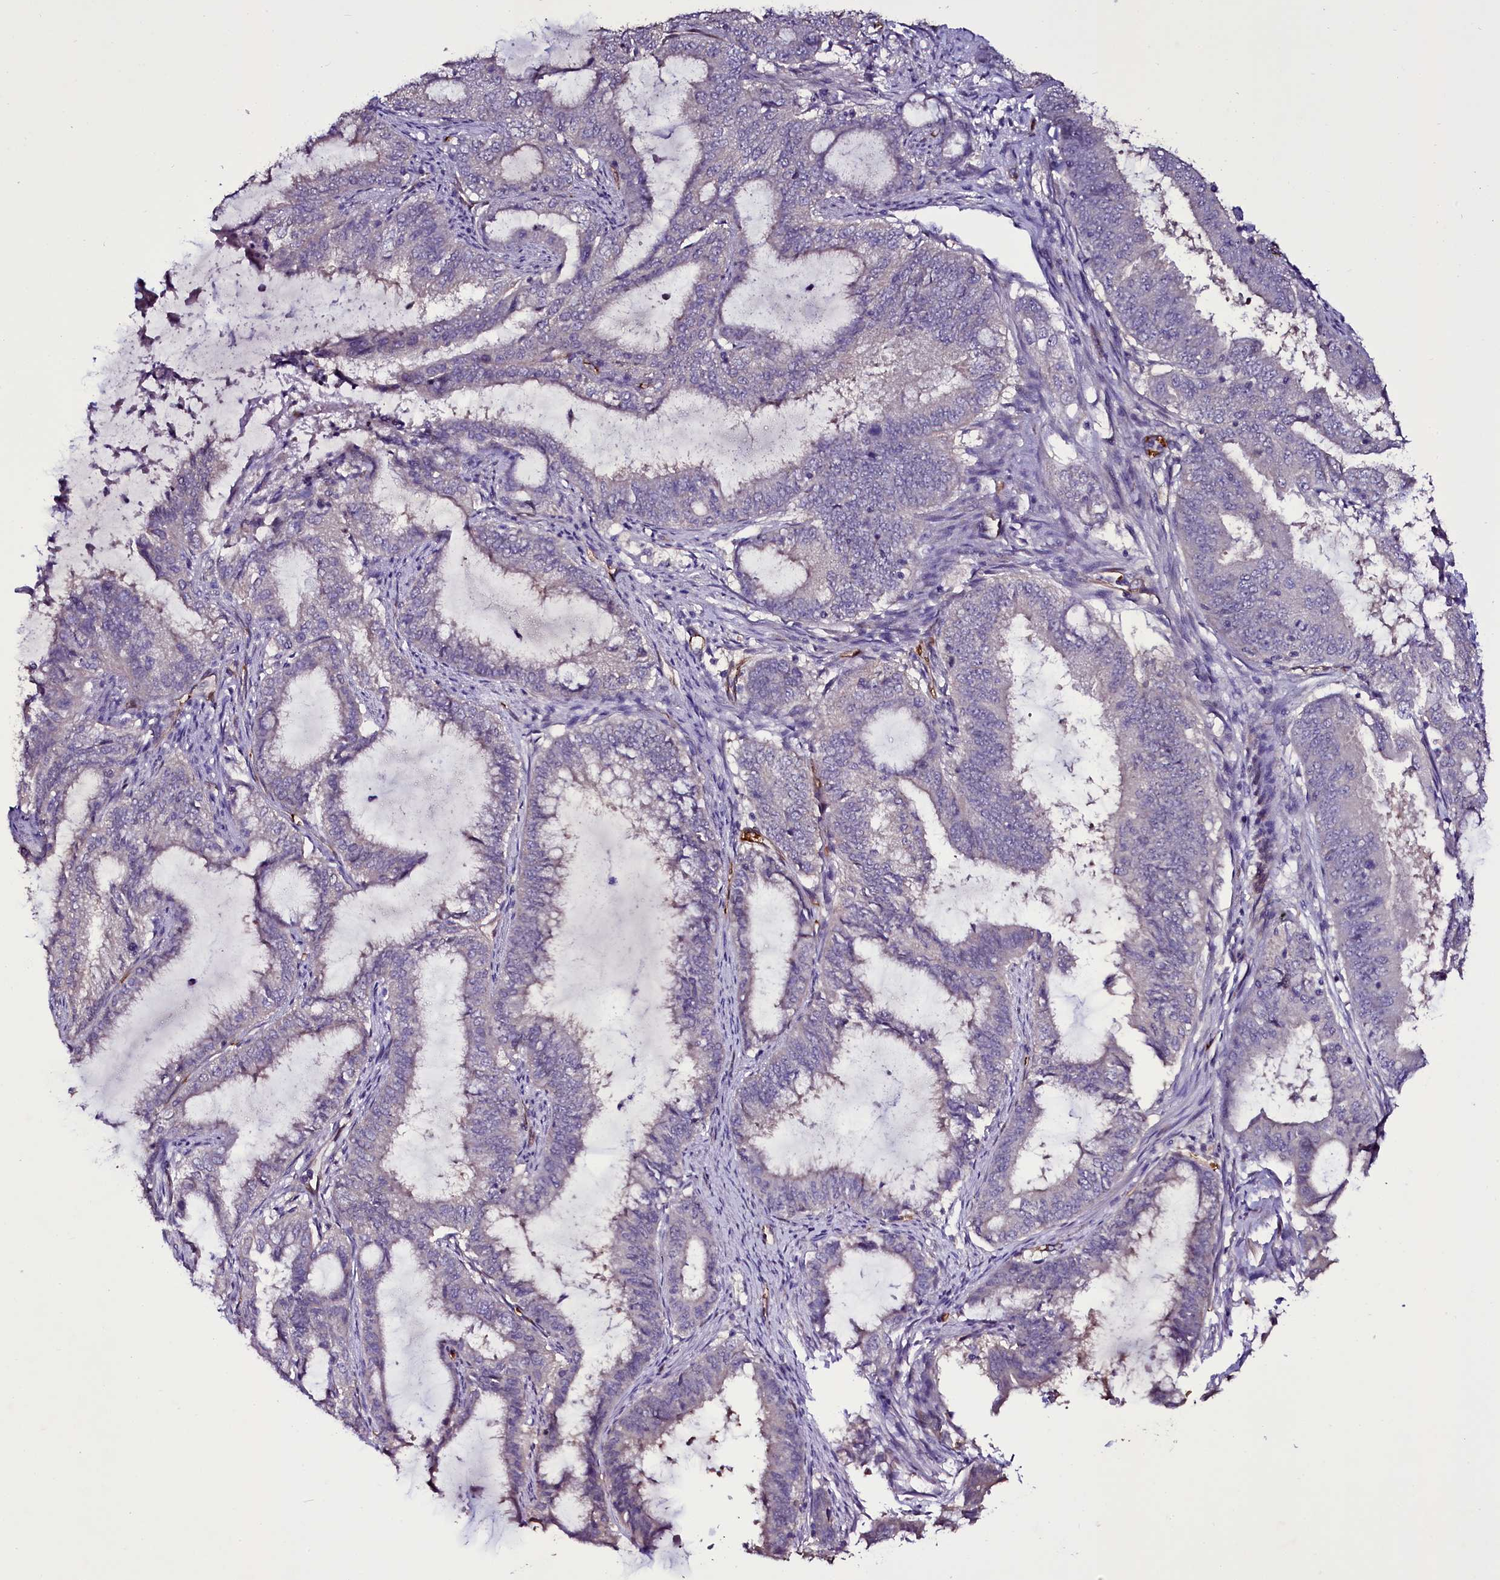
{"staining": {"intensity": "negative", "quantity": "none", "location": "none"}, "tissue": "endometrial cancer", "cell_type": "Tumor cells", "image_type": "cancer", "snomed": [{"axis": "morphology", "description": "Adenocarcinoma, NOS"}, {"axis": "topography", "description": "Endometrium"}], "caption": "Tumor cells show no significant protein positivity in endometrial adenocarcinoma.", "gene": "MEX3C", "patient": {"sex": "female", "age": 51}}